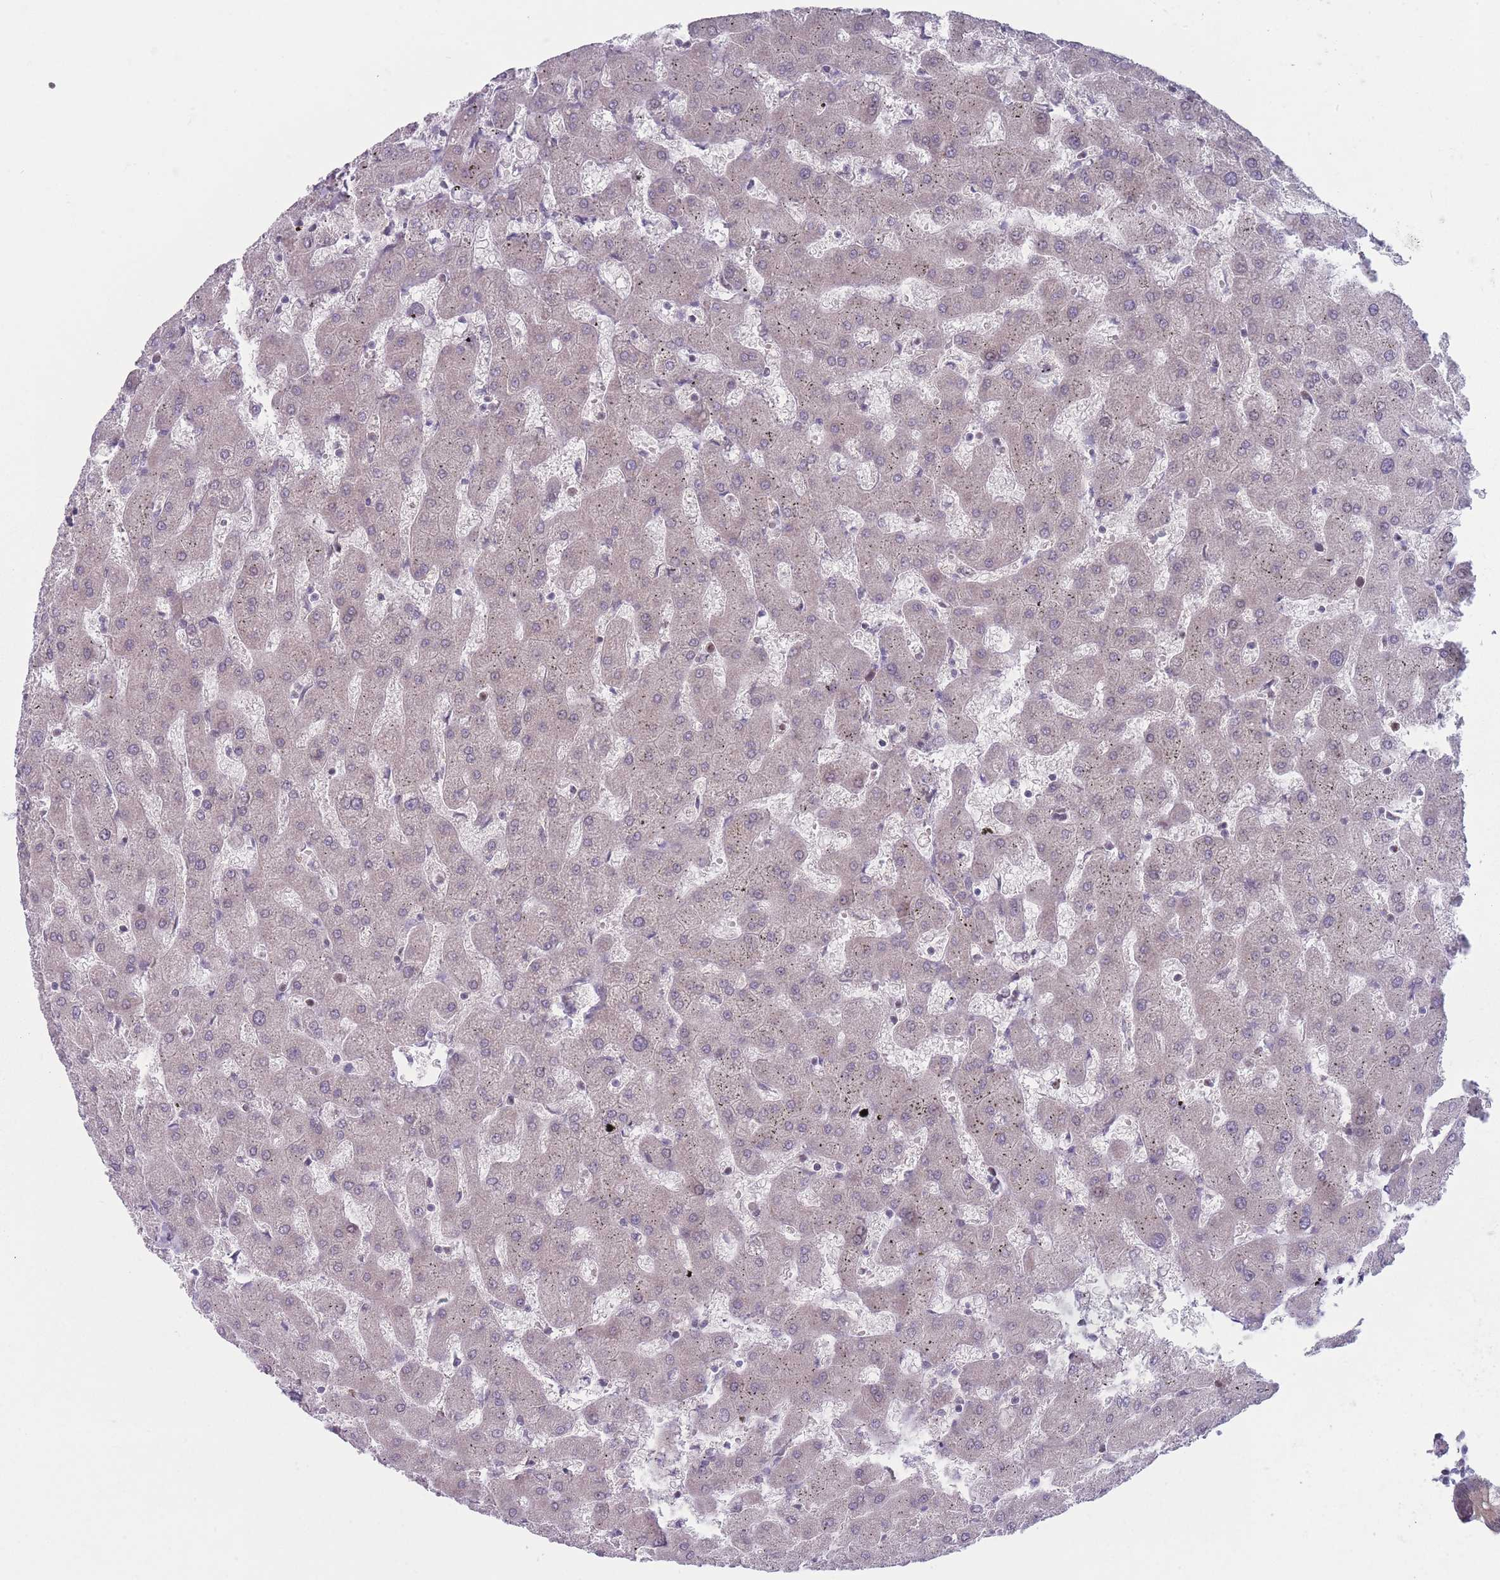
{"staining": {"intensity": "weak", "quantity": "25%-75%", "location": "cytoplasmic/membranous"}, "tissue": "liver", "cell_type": "Cholangiocytes", "image_type": "normal", "snomed": [{"axis": "morphology", "description": "Normal tissue, NOS"}, {"axis": "topography", "description": "Liver"}], "caption": "This is an image of IHC staining of normal liver, which shows weak positivity in the cytoplasmic/membranous of cholangiocytes.", "gene": "VRK2", "patient": {"sex": "female", "age": 63}}